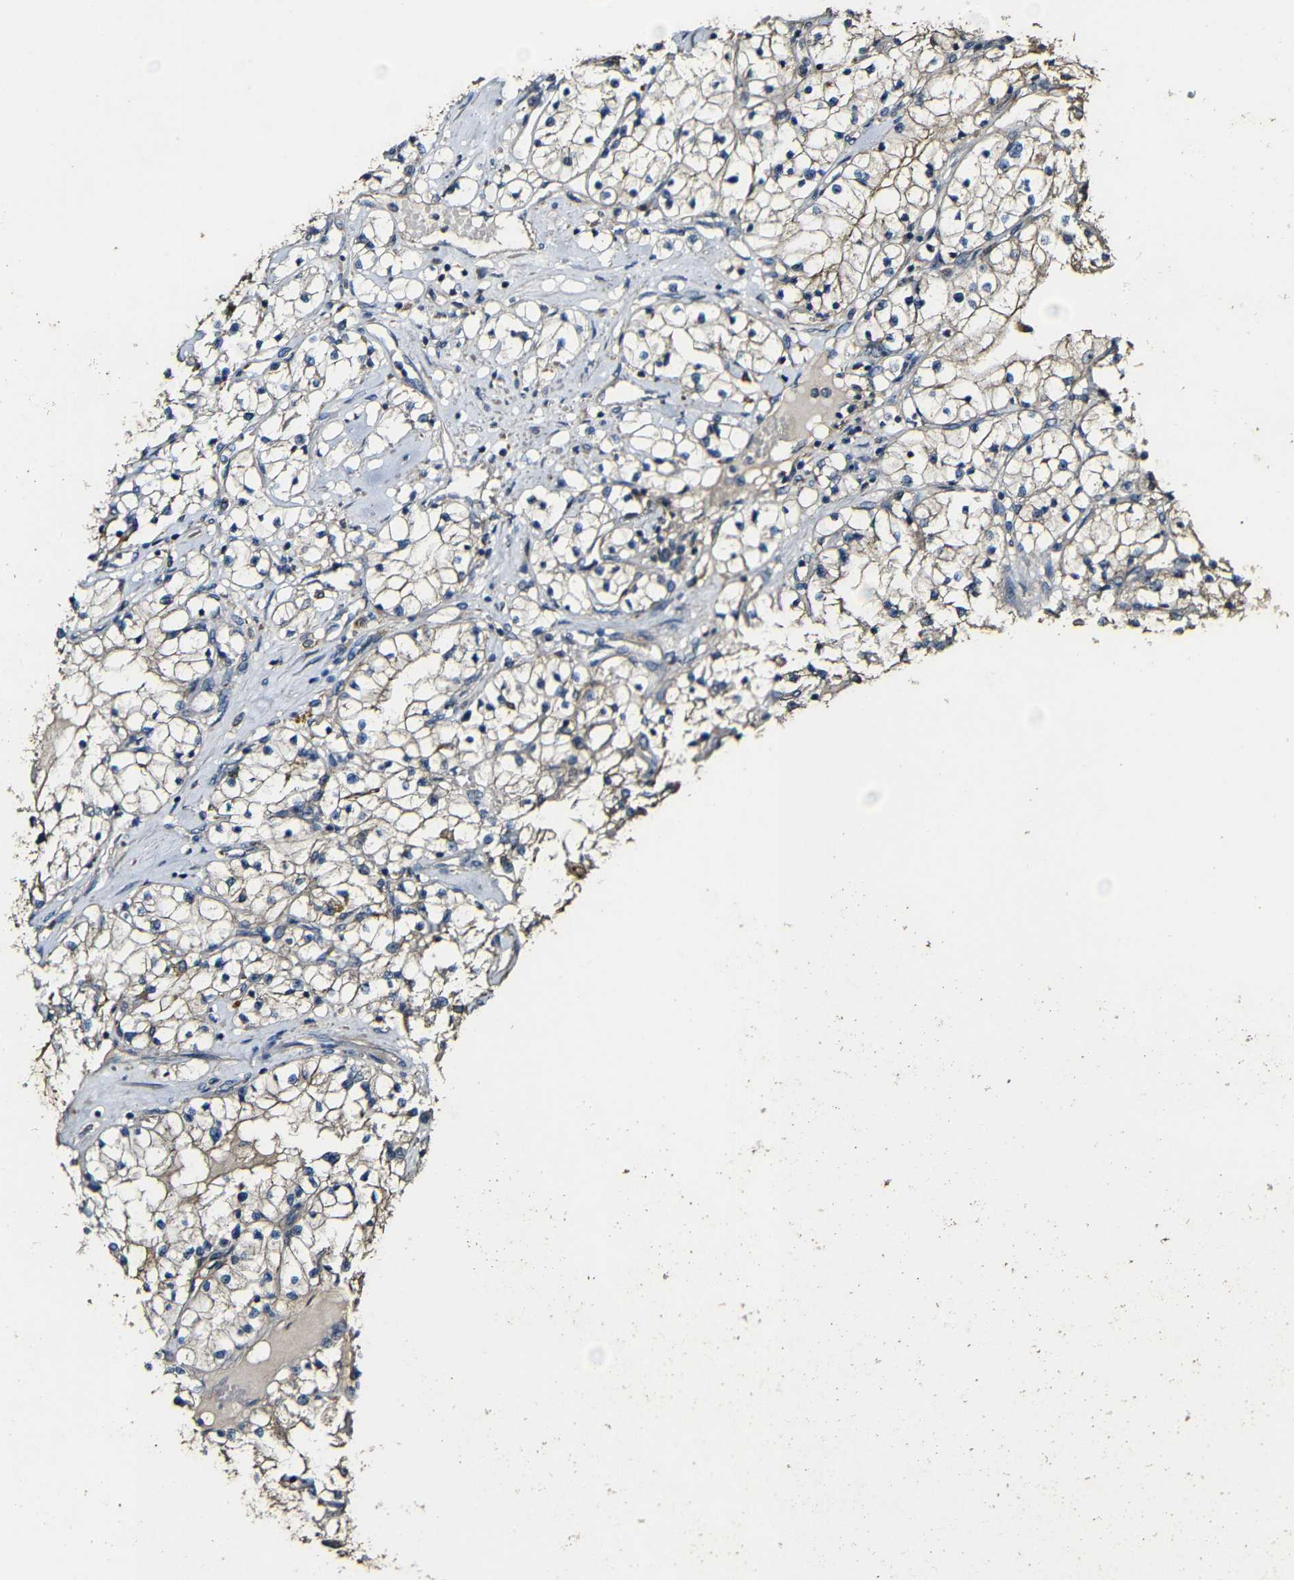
{"staining": {"intensity": "weak", "quantity": "<25%", "location": "cytoplasmic/membranous"}, "tissue": "renal cancer", "cell_type": "Tumor cells", "image_type": "cancer", "snomed": [{"axis": "morphology", "description": "Adenocarcinoma, NOS"}, {"axis": "topography", "description": "Kidney"}], "caption": "High magnification brightfield microscopy of renal cancer stained with DAB (brown) and counterstained with hematoxylin (blue): tumor cells show no significant staining. The staining was performed using DAB (3,3'-diaminobenzidine) to visualize the protein expression in brown, while the nuclei were stained in blue with hematoxylin (Magnification: 20x).", "gene": "CASP8", "patient": {"sex": "male", "age": 68}}